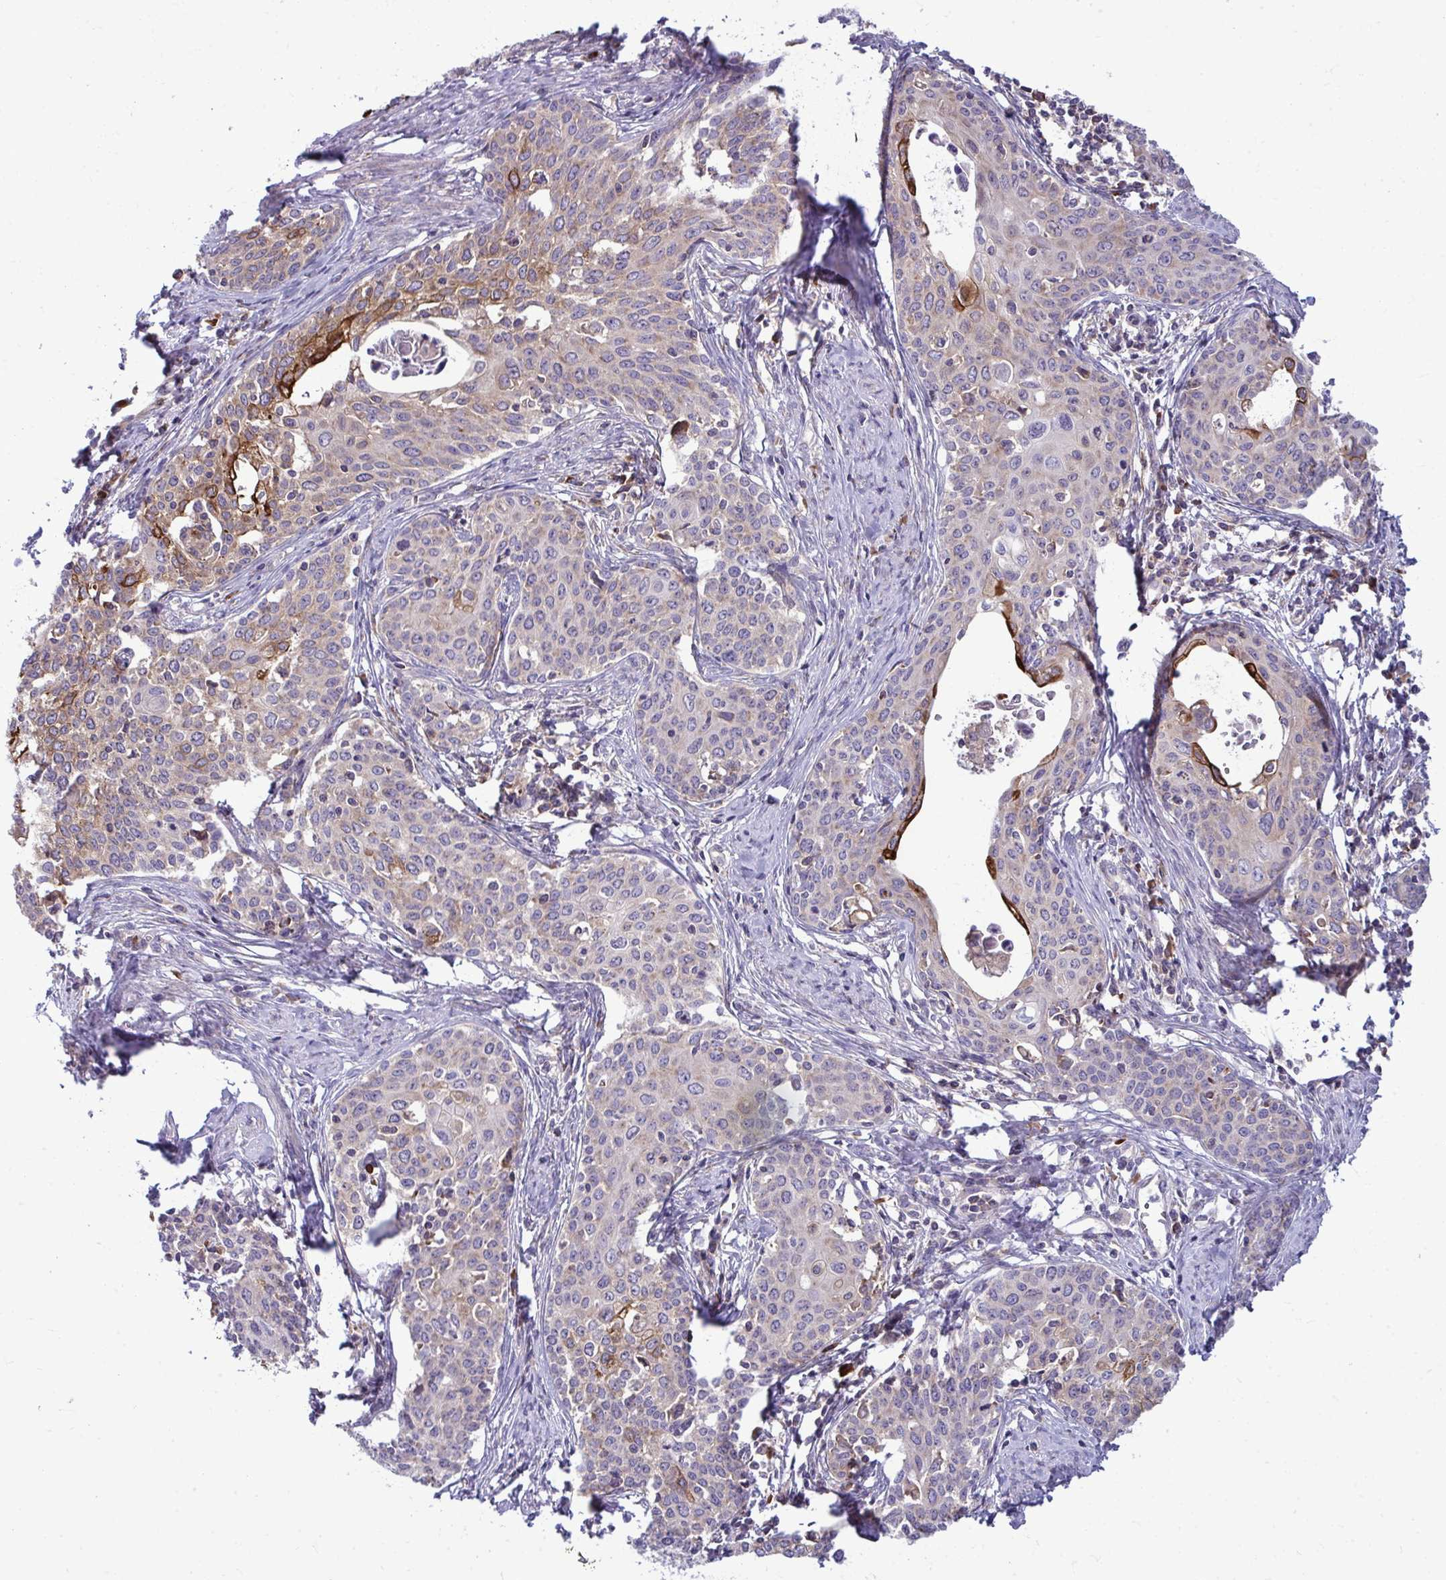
{"staining": {"intensity": "strong", "quantity": "<25%", "location": "cytoplasmic/membranous"}, "tissue": "cervical cancer", "cell_type": "Tumor cells", "image_type": "cancer", "snomed": [{"axis": "morphology", "description": "Squamous cell carcinoma, NOS"}, {"axis": "morphology", "description": "Adenocarcinoma, NOS"}, {"axis": "topography", "description": "Cervix"}], "caption": "This micrograph reveals cervical squamous cell carcinoma stained with immunohistochemistry (IHC) to label a protein in brown. The cytoplasmic/membranous of tumor cells show strong positivity for the protein. Nuclei are counter-stained blue.", "gene": "GFPT2", "patient": {"sex": "female", "age": 52}}